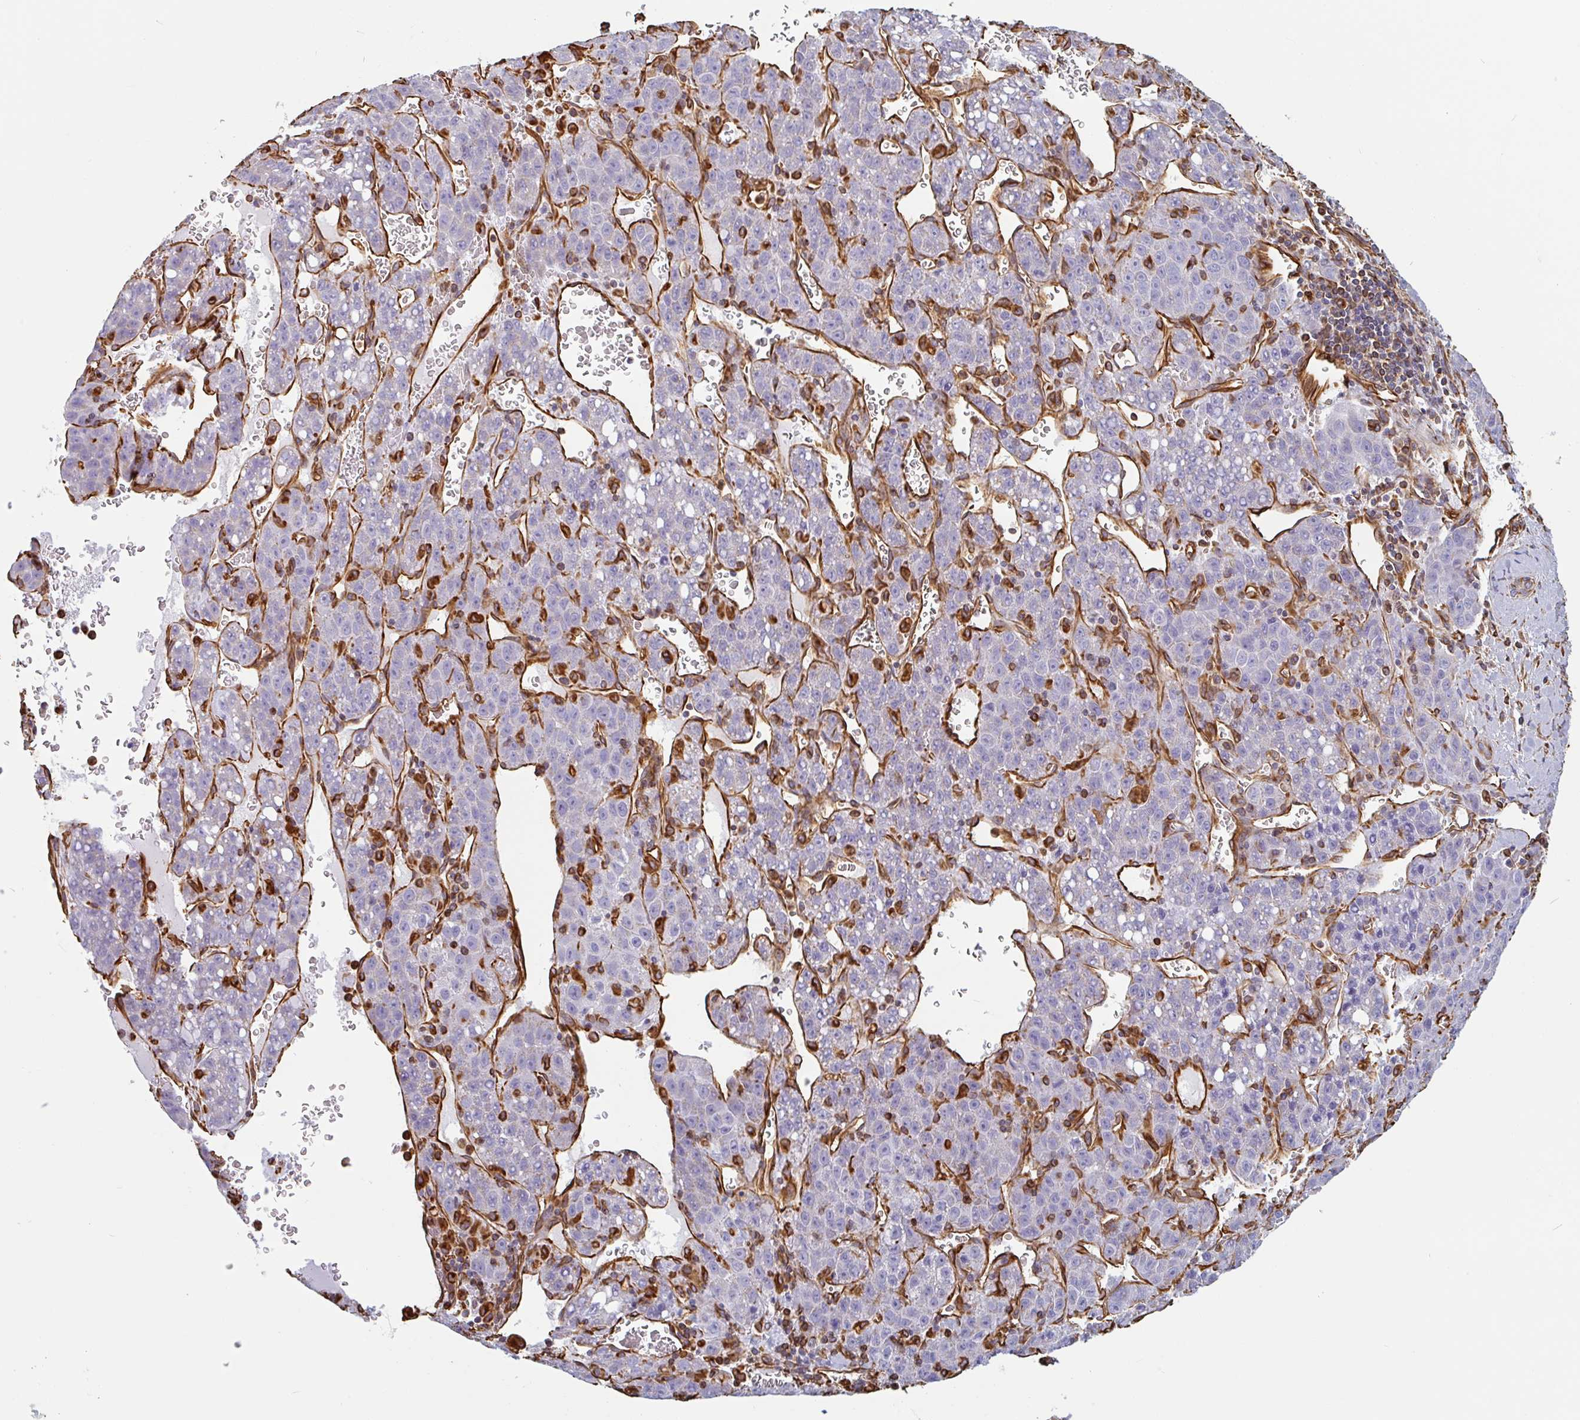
{"staining": {"intensity": "negative", "quantity": "none", "location": "none"}, "tissue": "liver cancer", "cell_type": "Tumor cells", "image_type": "cancer", "snomed": [{"axis": "morphology", "description": "Carcinoma, Hepatocellular, NOS"}, {"axis": "topography", "description": "Liver"}], "caption": "A photomicrograph of human liver hepatocellular carcinoma is negative for staining in tumor cells.", "gene": "PPFIA1", "patient": {"sex": "female", "age": 53}}